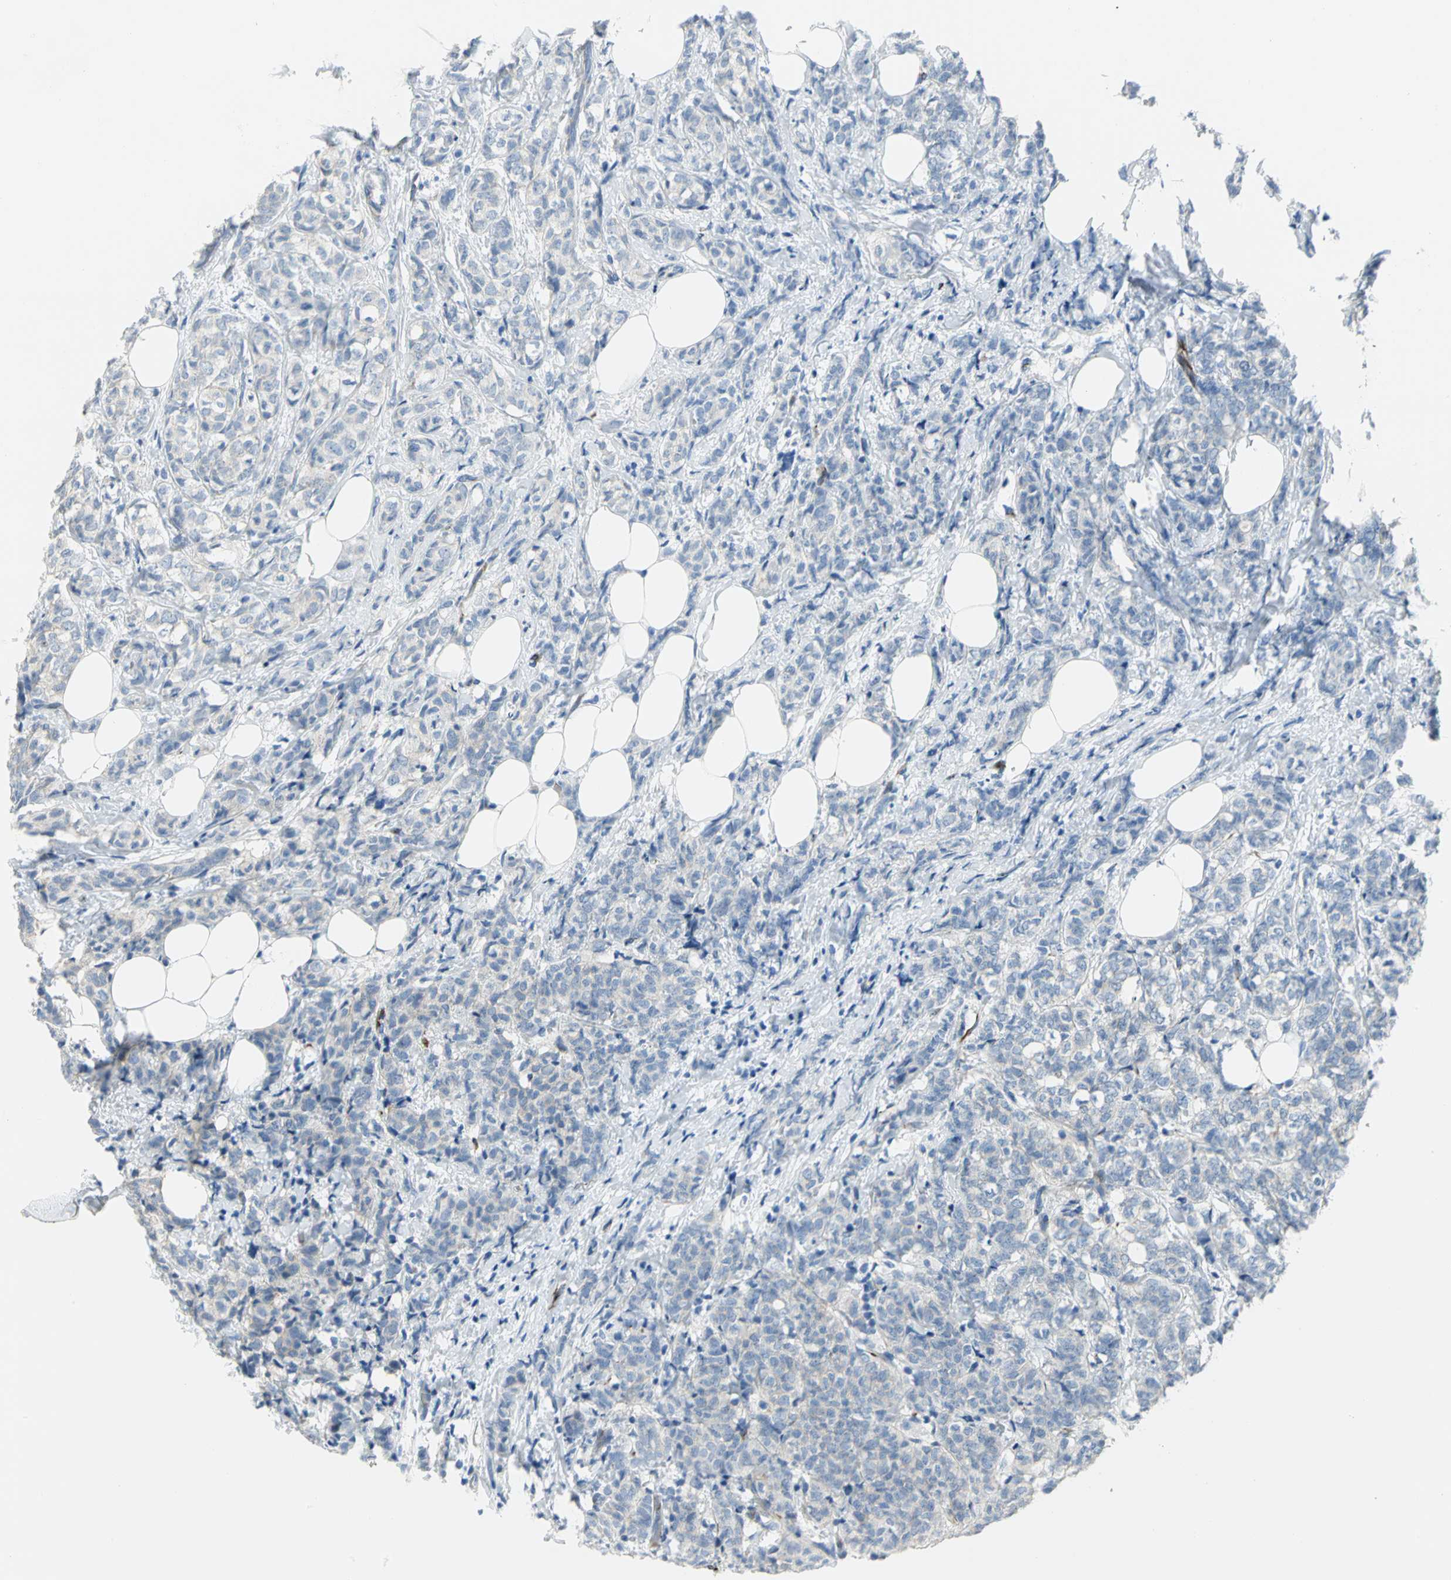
{"staining": {"intensity": "weak", "quantity": "25%-75%", "location": "cytoplasmic/membranous"}, "tissue": "breast cancer", "cell_type": "Tumor cells", "image_type": "cancer", "snomed": [{"axis": "morphology", "description": "Lobular carcinoma"}, {"axis": "topography", "description": "Breast"}], "caption": "This histopathology image reveals IHC staining of human breast lobular carcinoma, with low weak cytoplasmic/membranous expression in approximately 25%-75% of tumor cells.", "gene": "ALOX15", "patient": {"sex": "female", "age": 60}}